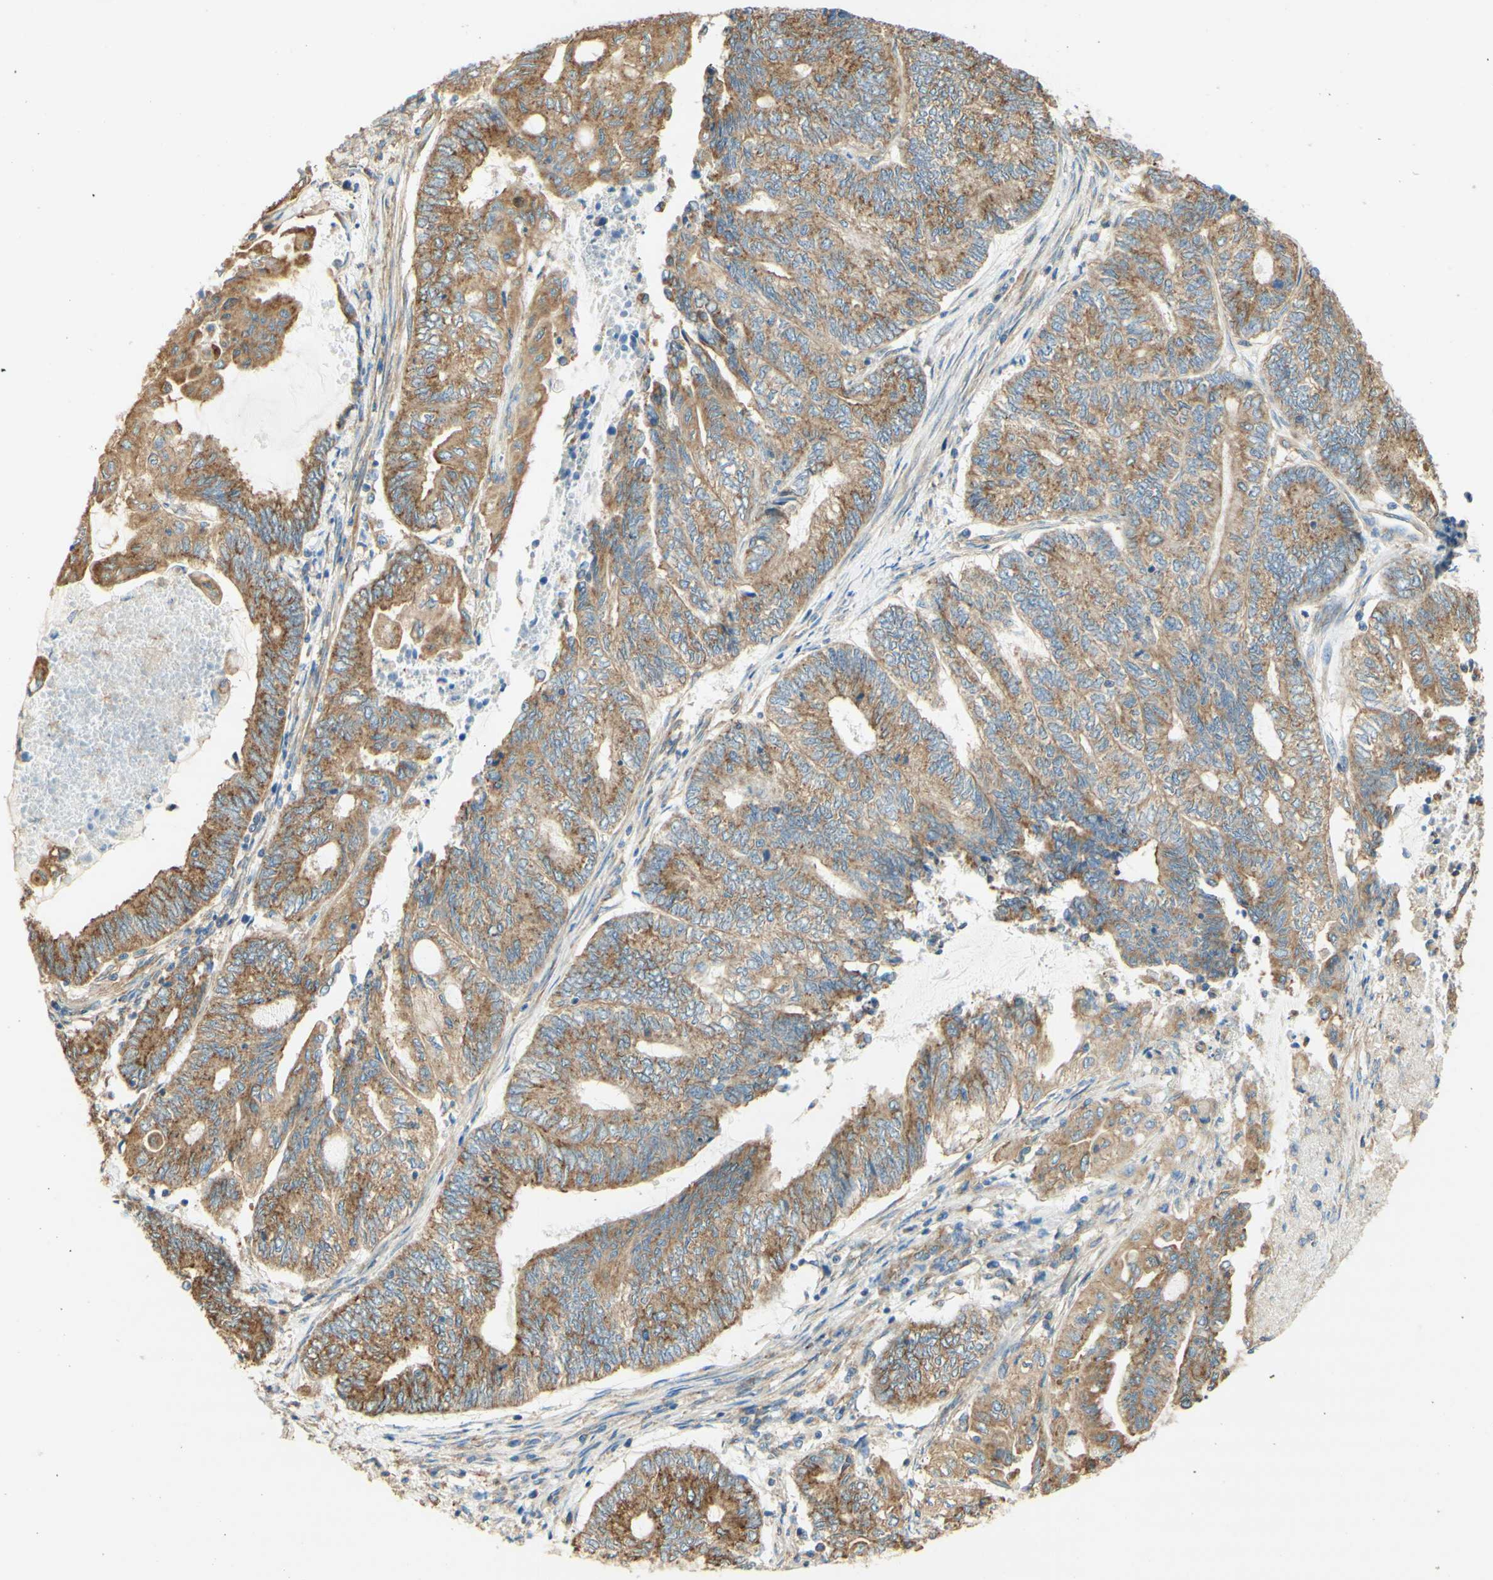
{"staining": {"intensity": "weak", "quantity": "25%-75%", "location": "cytoplasmic/membranous"}, "tissue": "endometrial cancer", "cell_type": "Tumor cells", "image_type": "cancer", "snomed": [{"axis": "morphology", "description": "Adenocarcinoma, NOS"}, {"axis": "topography", "description": "Uterus"}, {"axis": "topography", "description": "Endometrium"}], "caption": "Protein expression by IHC demonstrates weak cytoplasmic/membranous staining in about 25%-75% of tumor cells in endometrial adenocarcinoma.", "gene": "CLTC", "patient": {"sex": "female", "age": 70}}